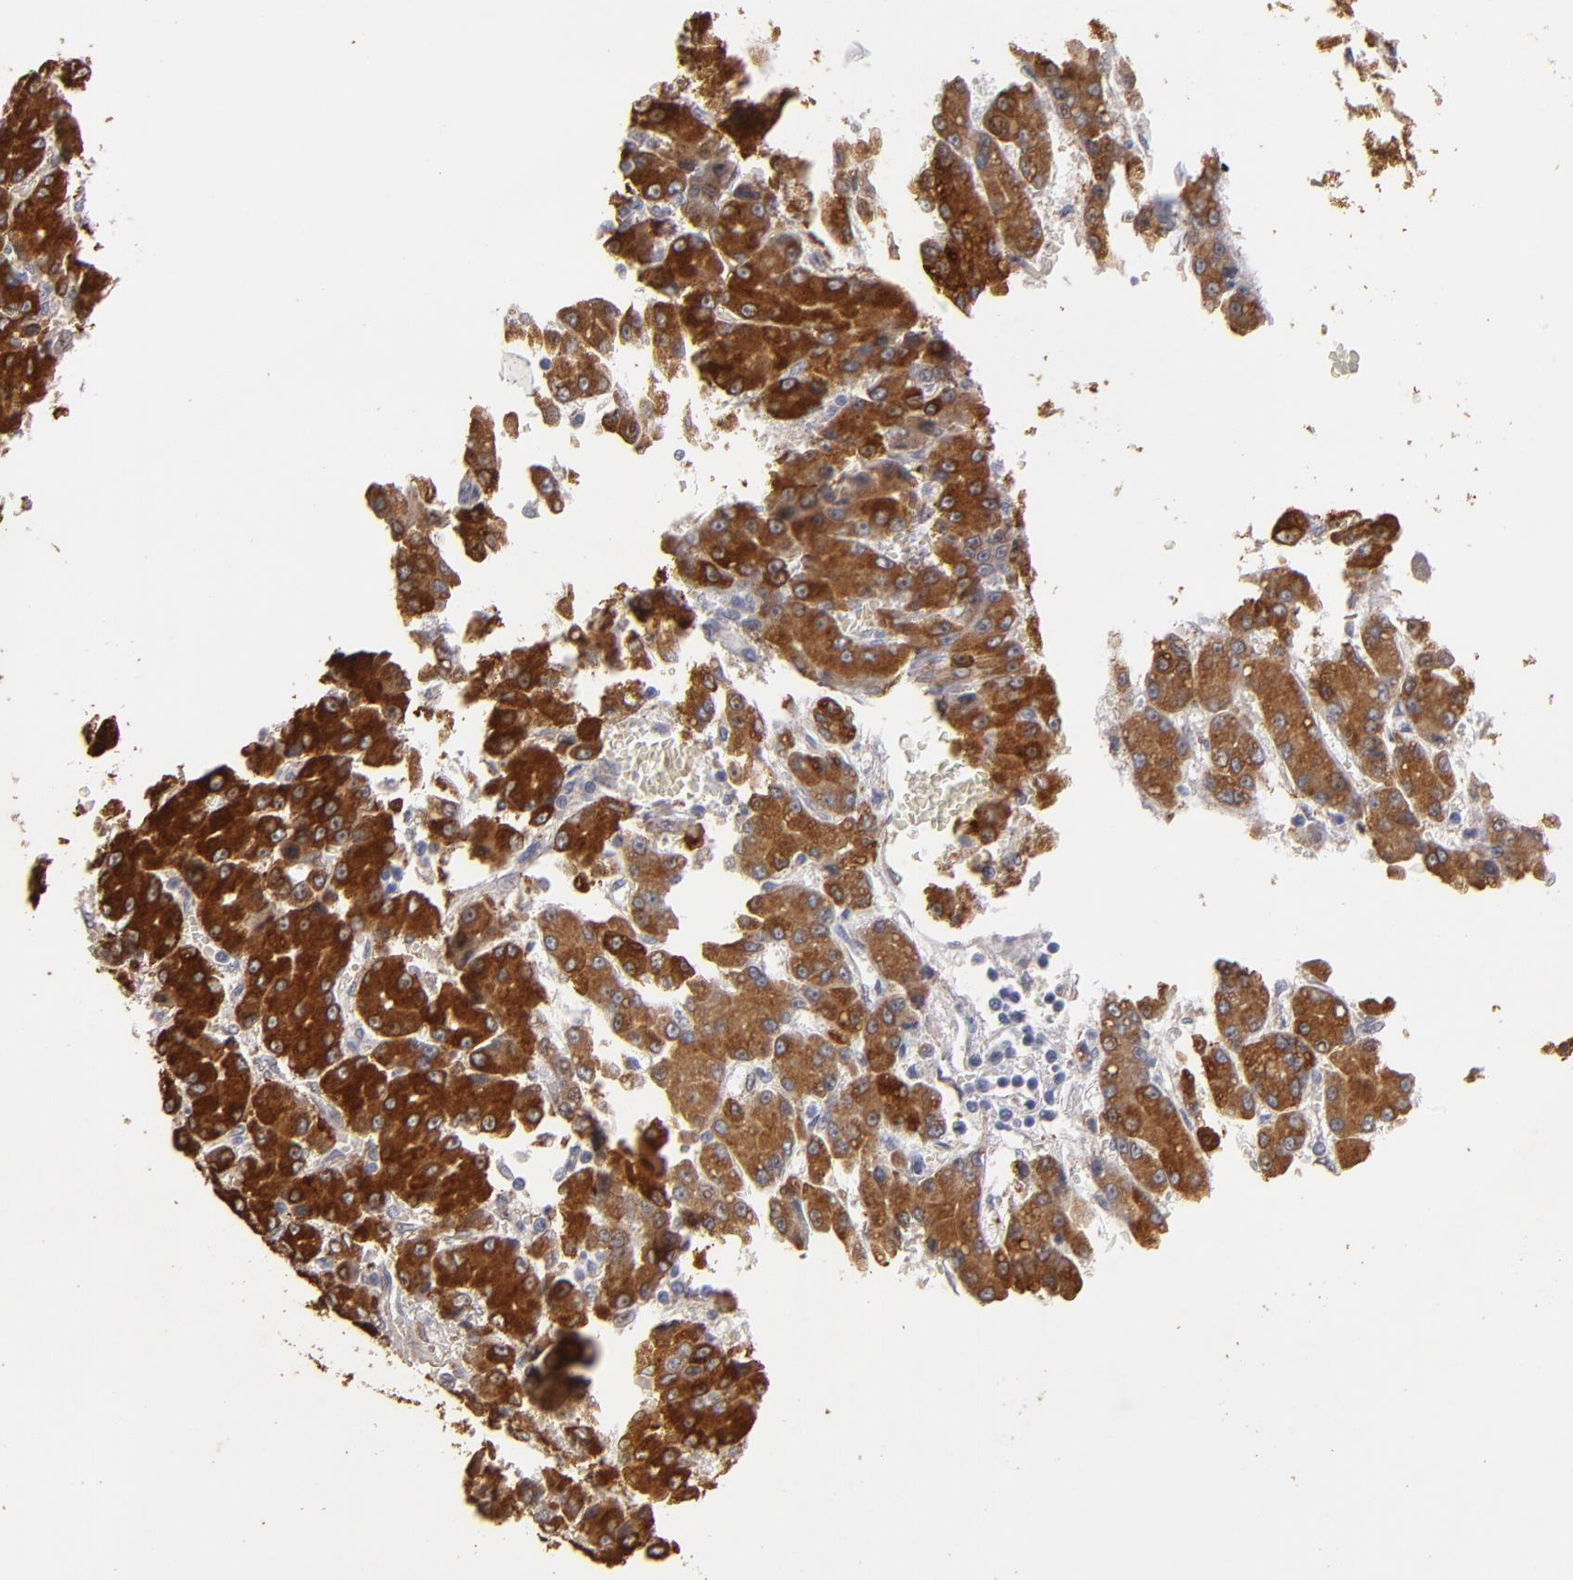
{"staining": {"intensity": "moderate", "quantity": ">75%", "location": "cytoplasmic/membranous"}, "tissue": "liver cancer", "cell_type": "Tumor cells", "image_type": "cancer", "snomed": [{"axis": "morphology", "description": "Carcinoma, Hepatocellular, NOS"}, {"axis": "topography", "description": "Liver"}], "caption": "IHC (DAB (3,3'-diaminobenzidine)) staining of human hepatocellular carcinoma (liver) reveals moderate cytoplasmic/membranous protein staining in approximately >75% of tumor cells. The staining was performed using DAB (3,3'-diaminobenzidine), with brown indicating positive protein expression. Nuclei are stained blue with hematoxylin.", "gene": "PGRMC1", "patient": {"sex": "male", "age": 69}}